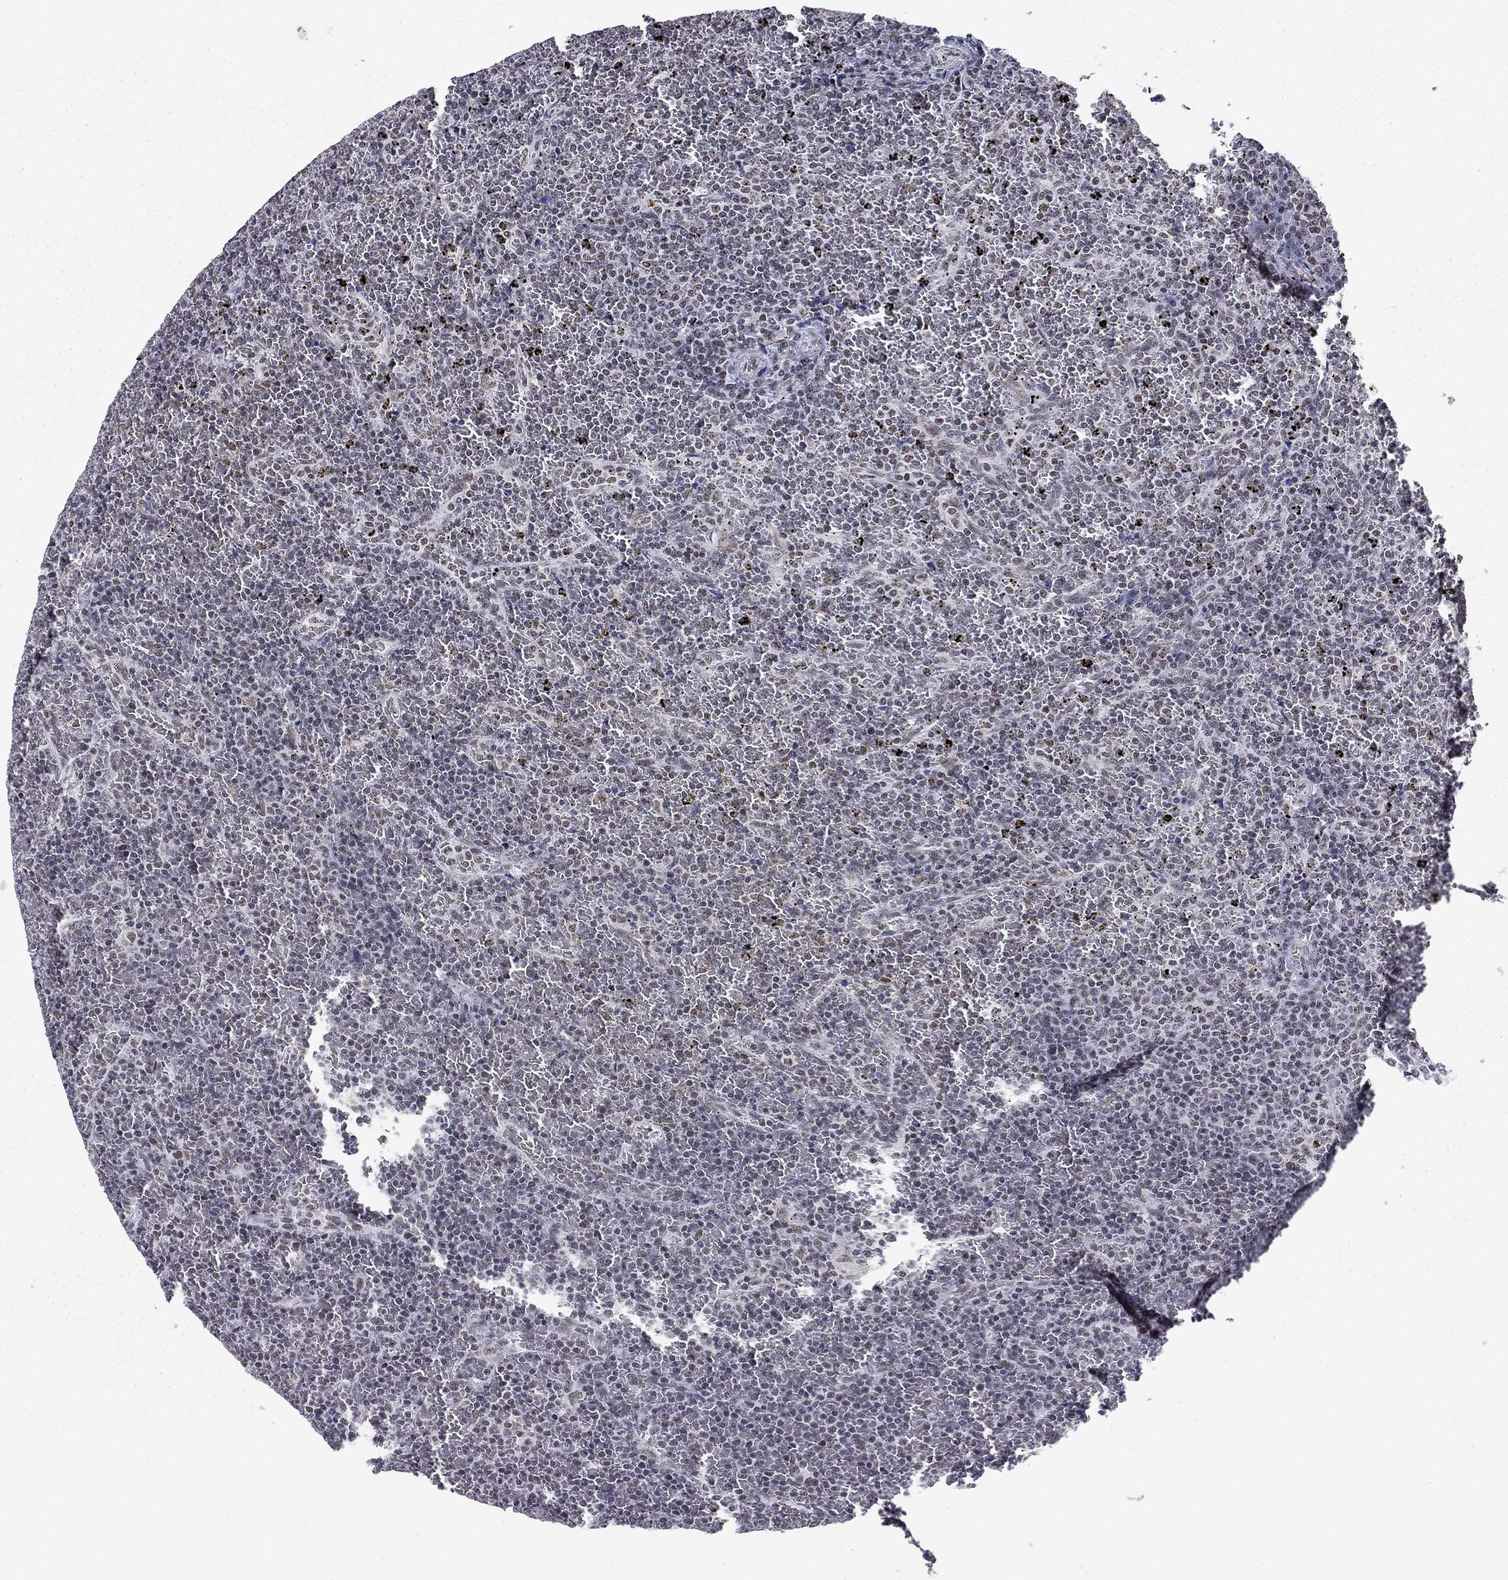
{"staining": {"intensity": "negative", "quantity": "none", "location": "none"}, "tissue": "lymphoma", "cell_type": "Tumor cells", "image_type": "cancer", "snomed": [{"axis": "morphology", "description": "Malignant lymphoma, non-Hodgkin's type, Low grade"}, {"axis": "topography", "description": "Spleen"}], "caption": "Human low-grade malignant lymphoma, non-Hodgkin's type stained for a protein using immunohistochemistry (IHC) exhibits no staining in tumor cells.", "gene": "ETV5", "patient": {"sex": "female", "age": 77}}